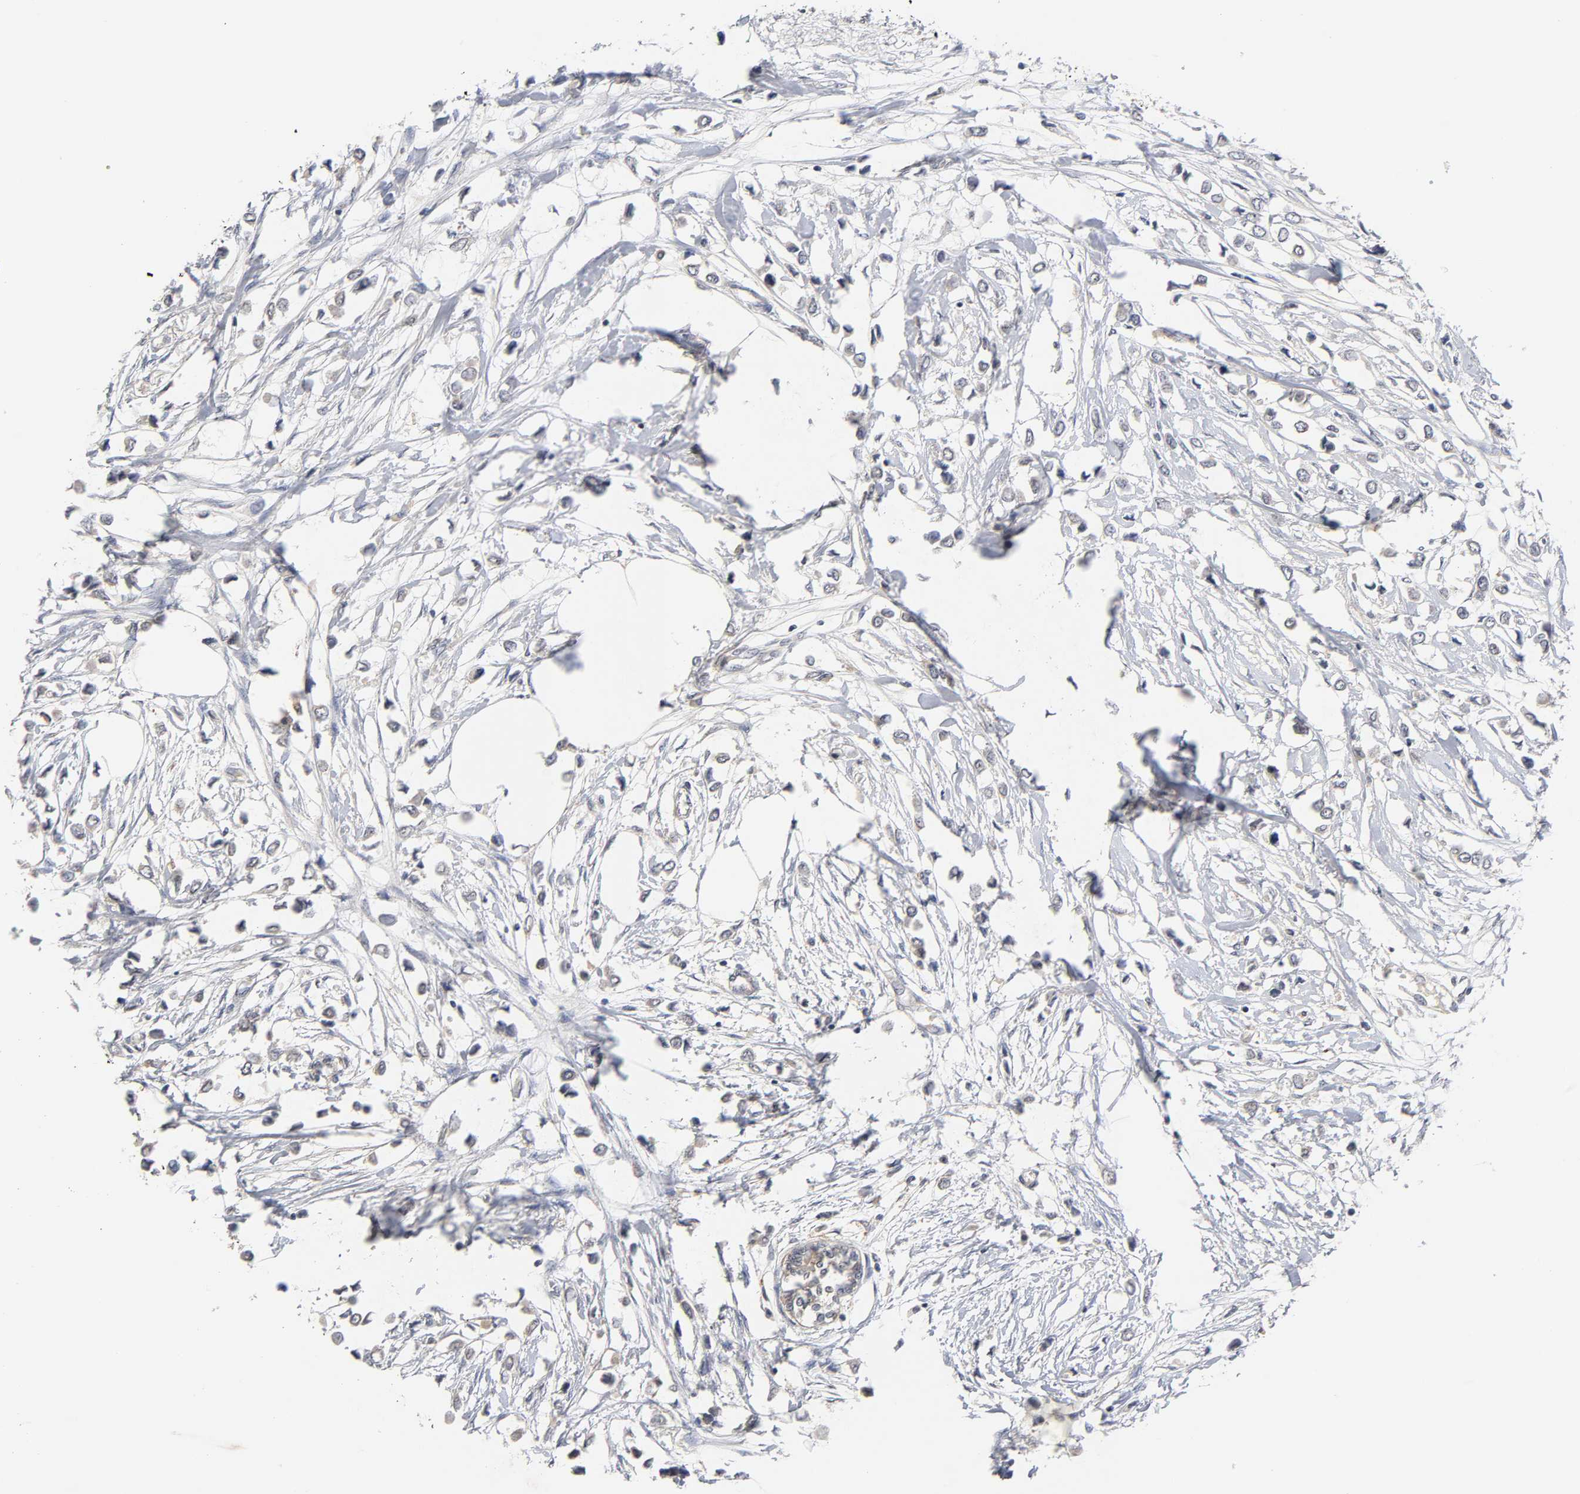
{"staining": {"intensity": "negative", "quantity": "none", "location": "none"}, "tissue": "breast cancer", "cell_type": "Tumor cells", "image_type": "cancer", "snomed": [{"axis": "morphology", "description": "Lobular carcinoma"}, {"axis": "topography", "description": "Breast"}], "caption": "An immunohistochemistry photomicrograph of breast lobular carcinoma is shown. There is no staining in tumor cells of breast lobular carcinoma.", "gene": "CXADR", "patient": {"sex": "female", "age": 51}}